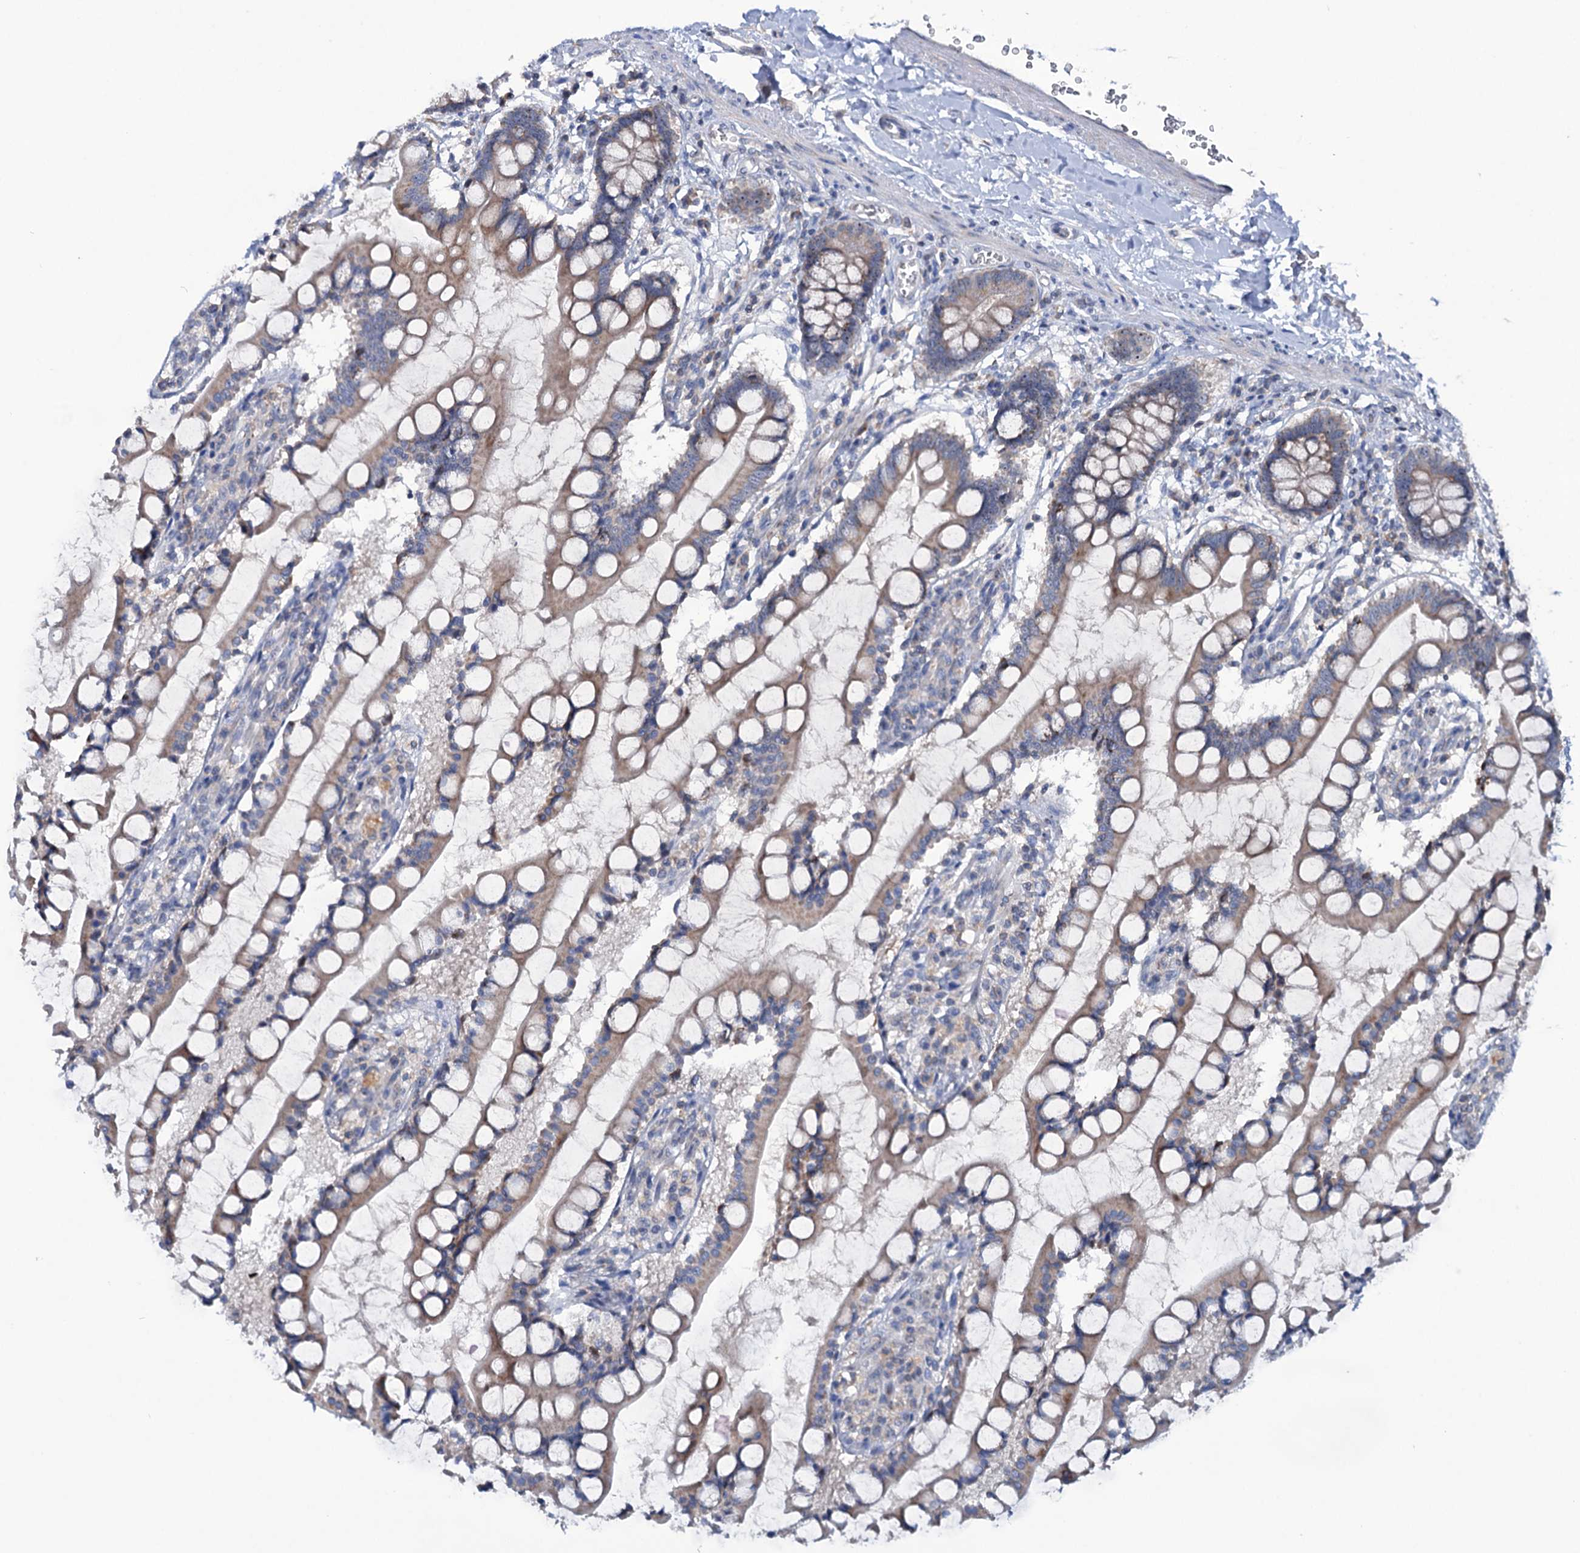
{"staining": {"intensity": "moderate", "quantity": ">75%", "location": "cytoplasmic/membranous"}, "tissue": "small intestine", "cell_type": "Glandular cells", "image_type": "normal", "snomed": [{"axis": "morphology", "description": "Normal tissue, NOS"}, {"axis": "topography", "description": "Small intestine"}], "caption": "Immunohistochemical staining of benign small intestine displays moderate cytoplasmic/membranous protein expression in about >75% of glandular cells.", "gene": "HTR3B", "patient": {"sex": "male", "age": 52}}